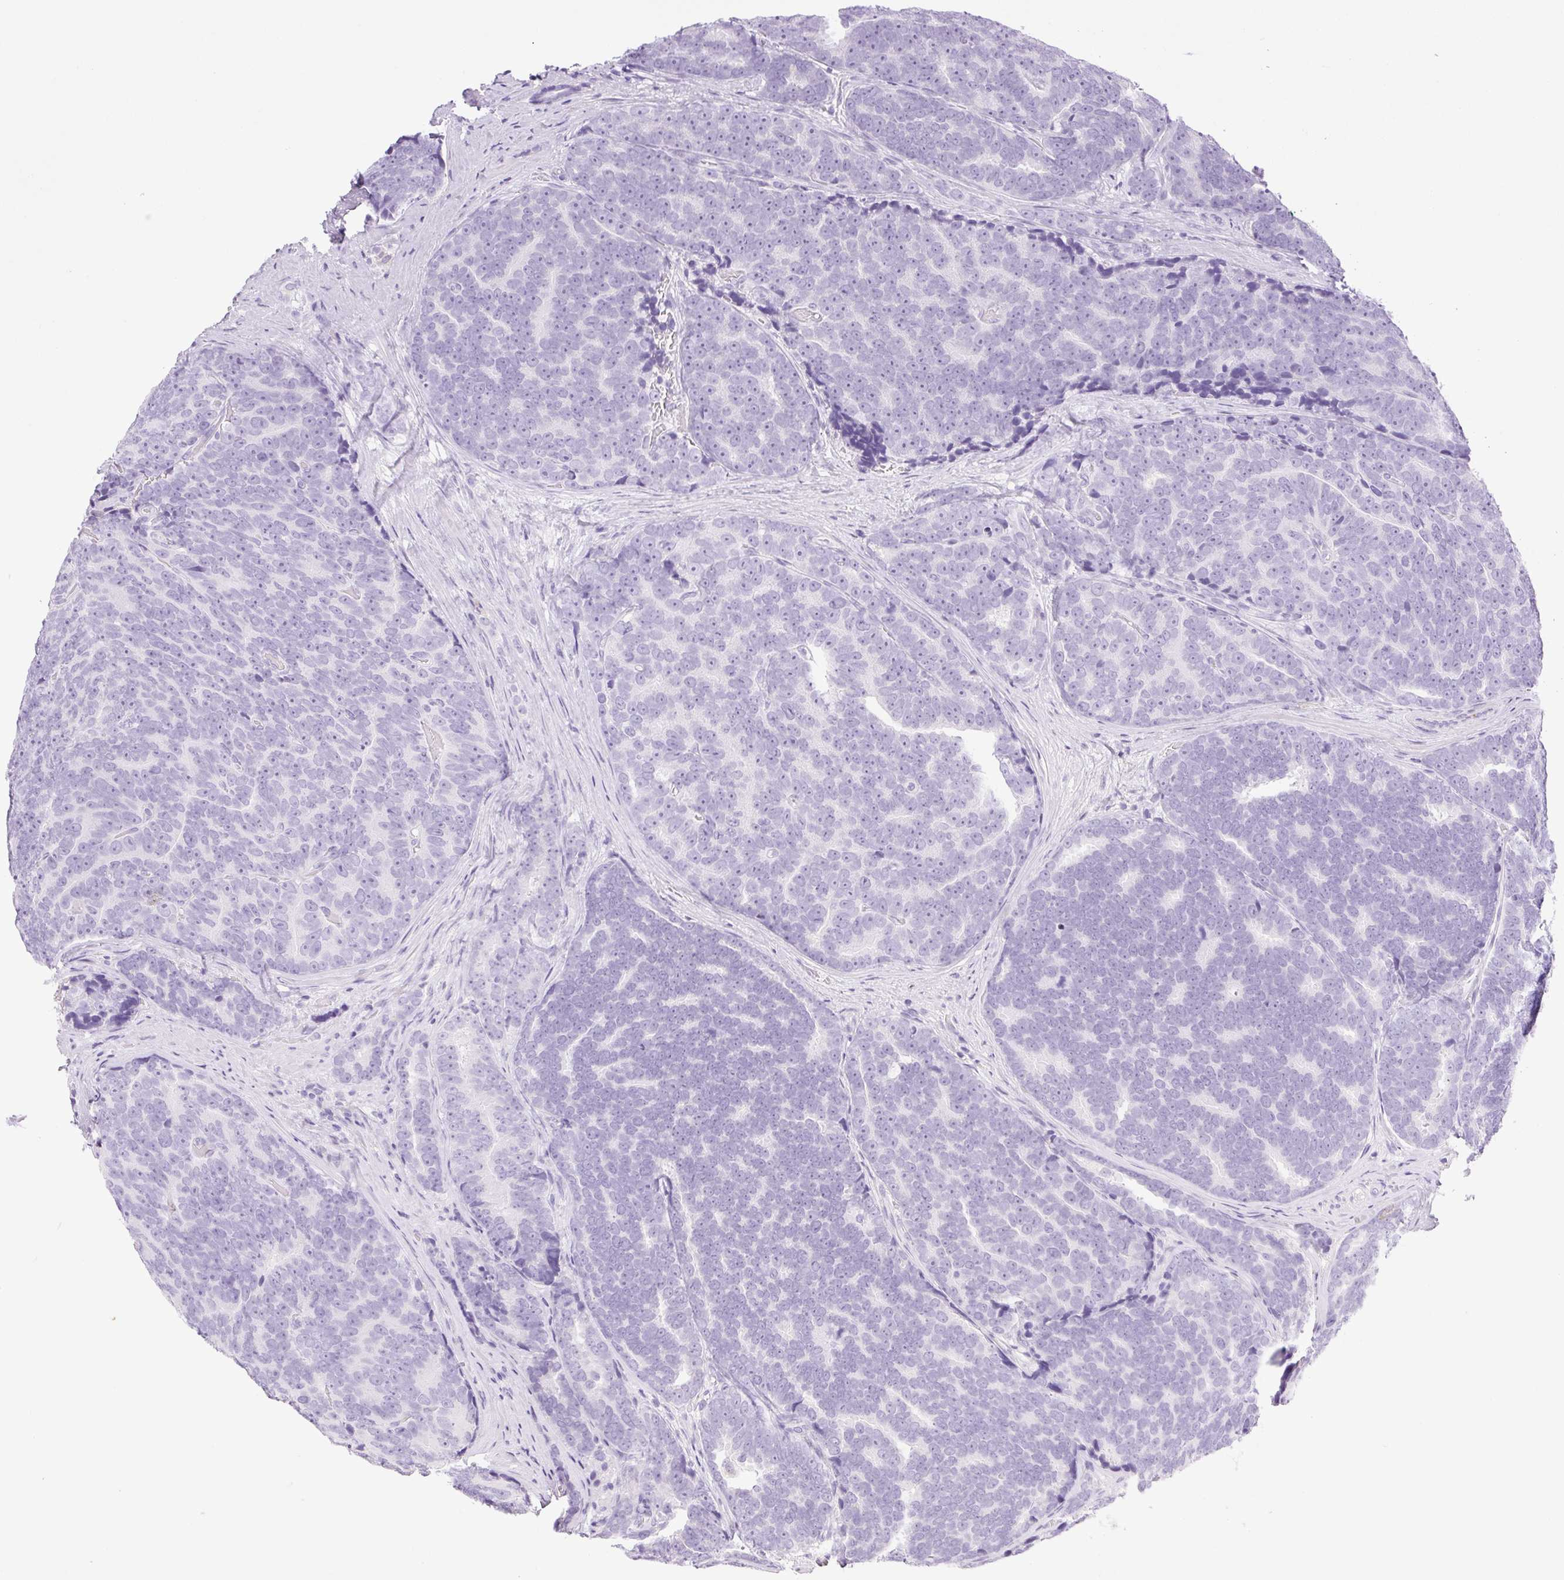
{"staining": {"intensity": "negative", "quantity": "none", "location": "none"}, "tissue": "prostate cancer", "cell_type": "Tumor cells", "image_type": "cancer", "snomed": [{"axis": "morphology", "description": "Adenocarcinoma, Low grade"}, {"axis": "topography", "description": "Prostate"}], "caption": "An immunohistochemistry (IHC) micrograph of prostate cancer (adenocarcinoma (low-grade)) is shown. There is no staining in tumor cells of prostate cancer (adenocarcinoma (low-grade)).", "gene": "SP140L", "patient": {"sex": "male", "age": 62}}